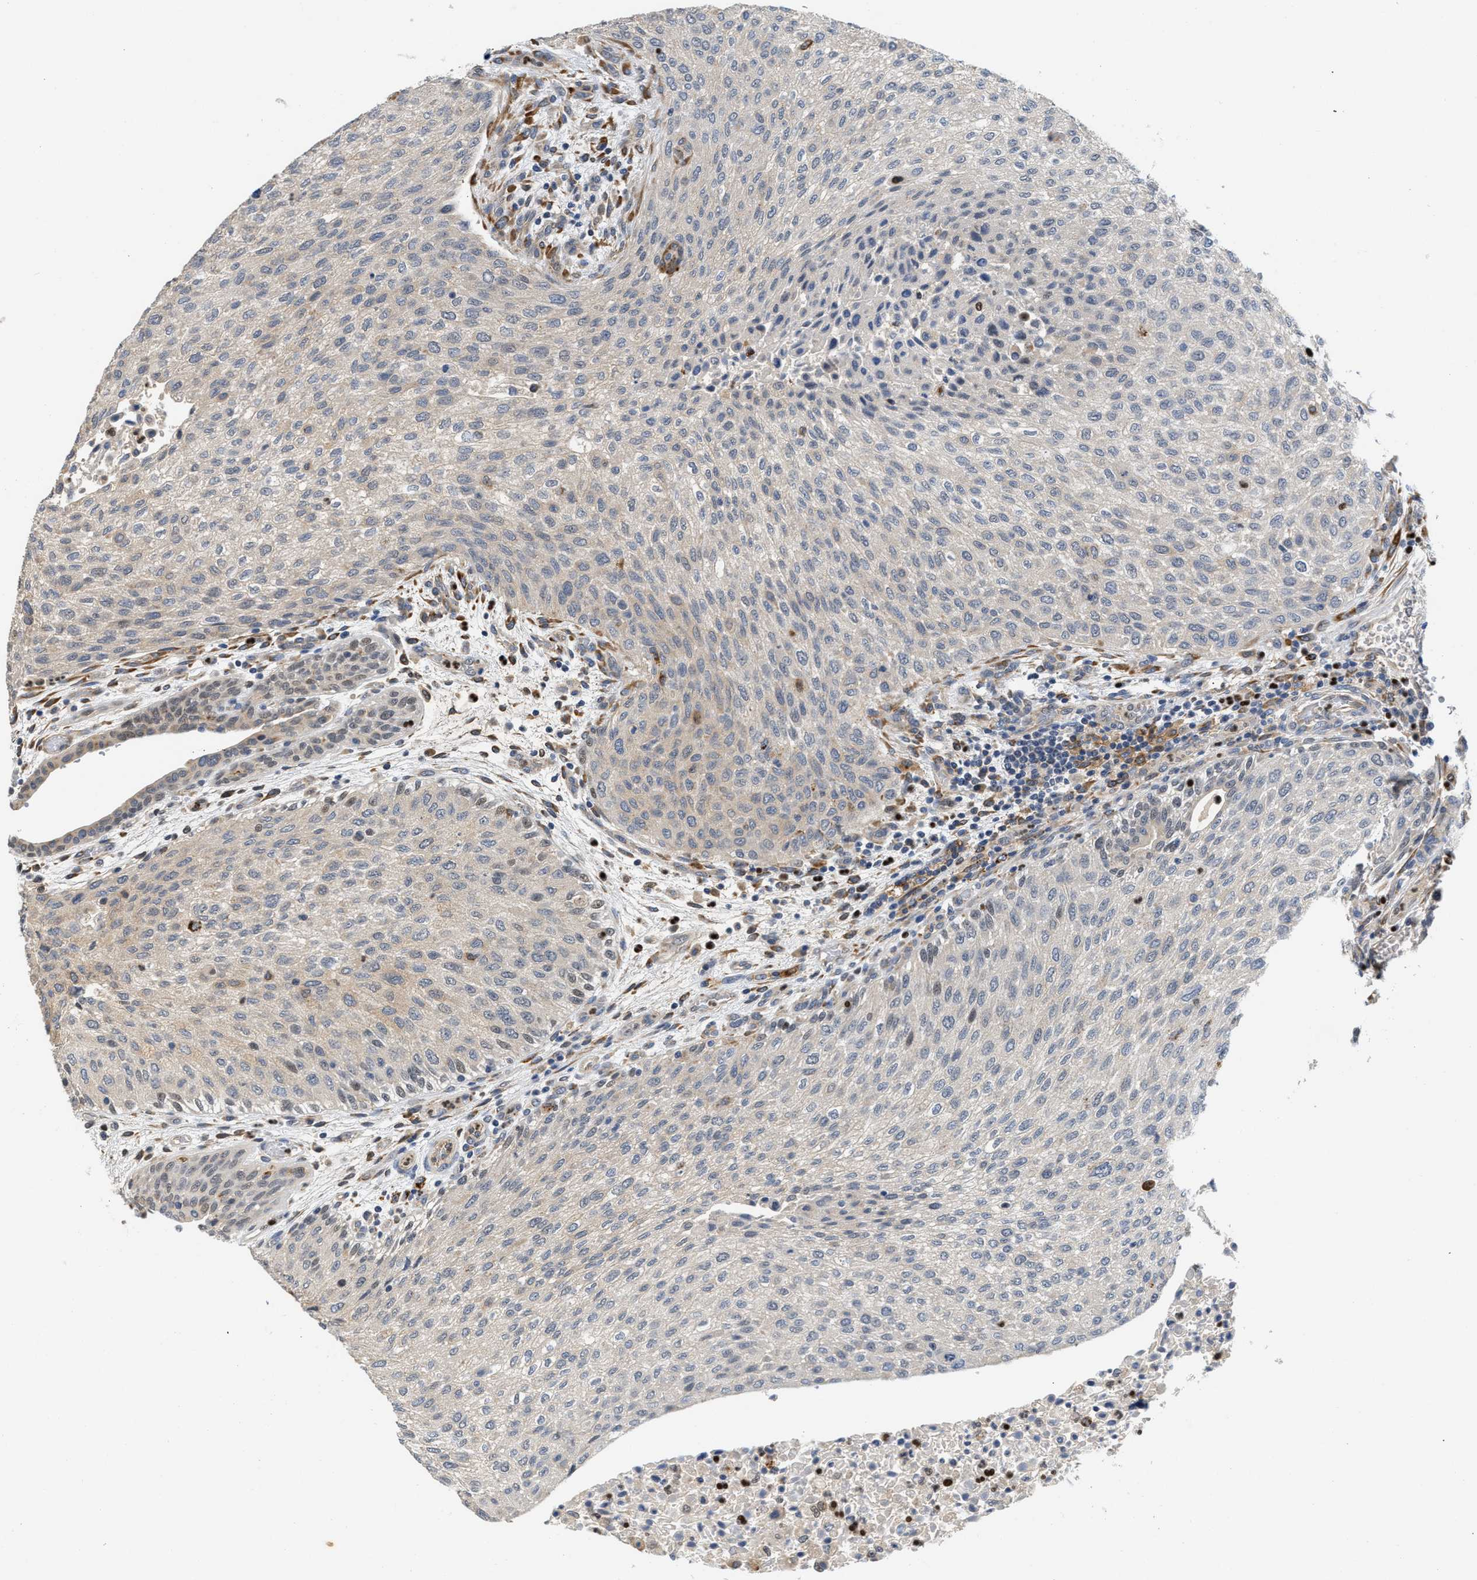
{"staining": {"intensity": "weak", "quantity": "<25%", "location": "cytoplasmic/membranous"}, "tissue": "urothelial cancer", "cell_type": "Tumor cells", "image_type": "cancer", "snomed": [{"axis": "morphology", "description": "Urothelial carcinoma, Low grade"}, {"axis": "morphology", "description": "Urothelial carcinoma, High grade"}, {"axis": "topography", "description": "Urinary bladder"}], "caption": "High power microscopy histopathology image of an immunohistochemistry histopathology image of urothelial carcinoma (high-grade), revealing no significant expression in tumor cells.", "gene": "PPM1L", "patient": {"sex": "male", "age": 35}}